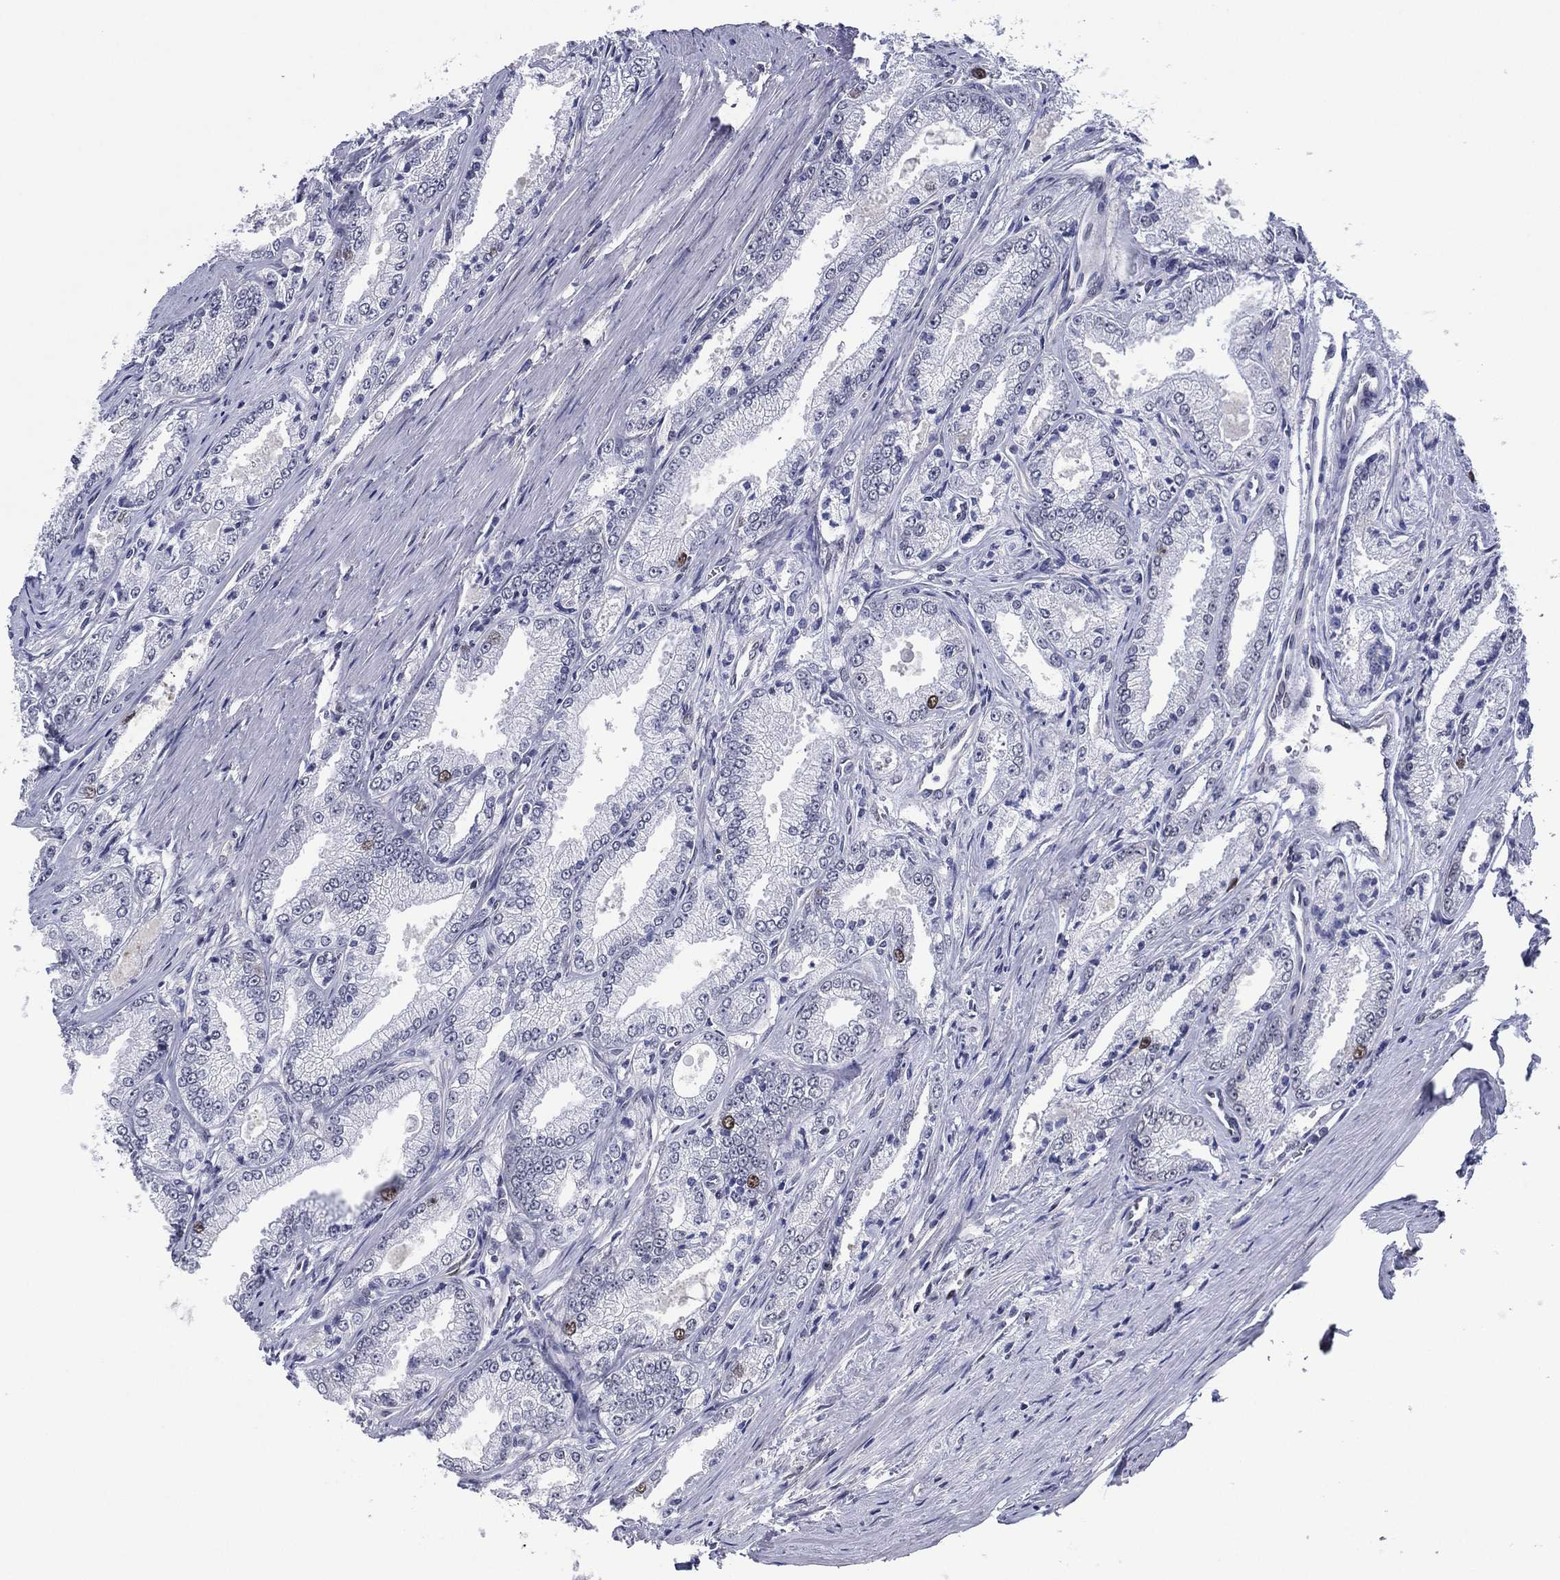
{"staining": {"intensity": "negative", "quantity": "none", "location": "none"}, "tissue": "prostate cancer", "cell_type": "Tumor cells", "image_type": "cancer", "snomed": [{"axis": "morphology", "description": "Adenocarcinoma, NOS"}, {"axis": "morphology", "description": "Adenocarcinoma, High grade"}, {"axis": "topography", "description": "Prostate"}], "caption": "Image shows no significant protein positivity in tumor cells of prostate cancer. The staining is performed using DAB brown chromogen with nuclei counter-stained in using hematoxylin.", "gene": "GATA6", "patient": {"sex": "male", "age": 70}}